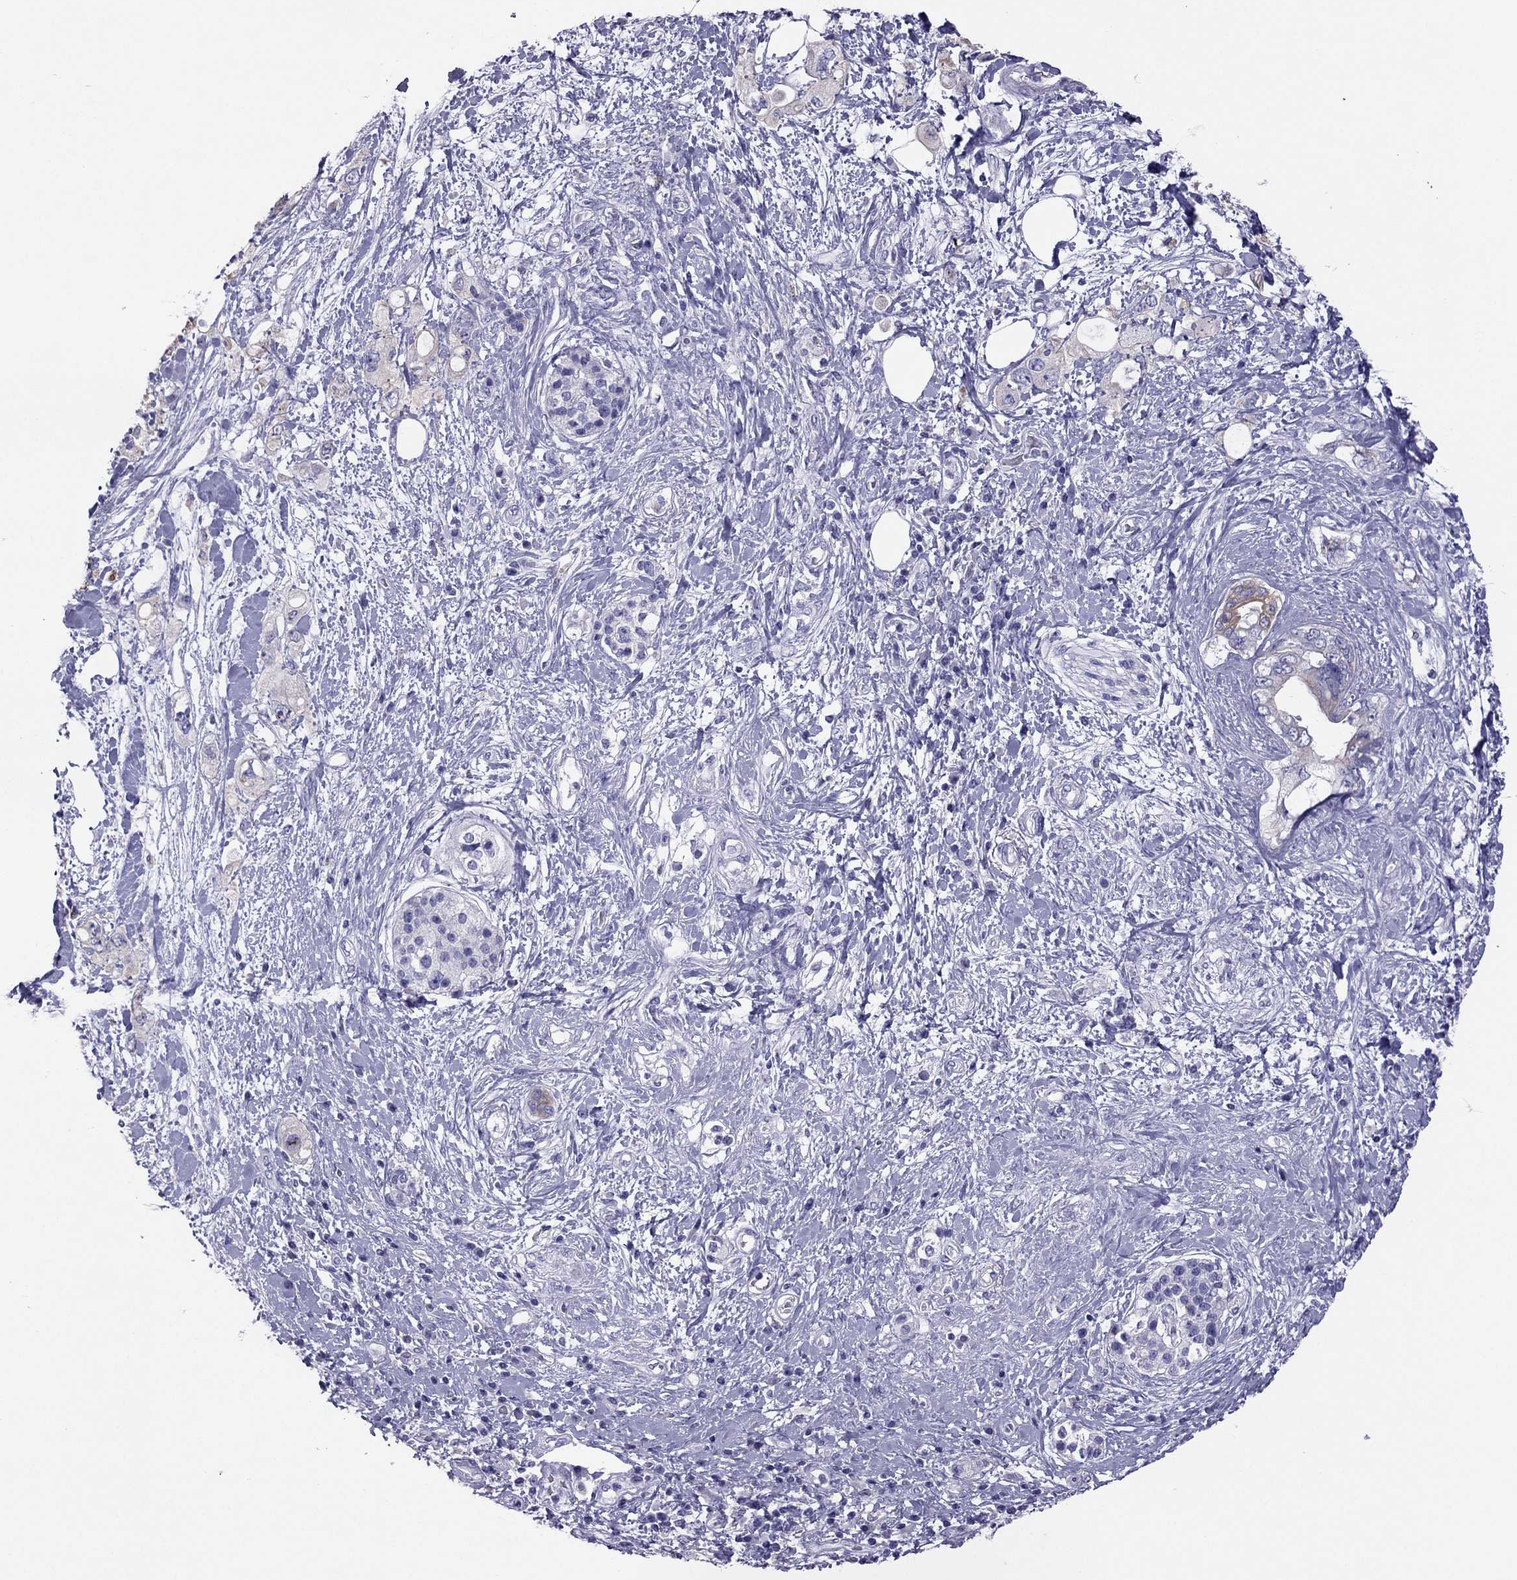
{"staining": {"intensity": "negative", "quantity": "none", "location": "none"}, "tissue": "pancreatic cancer", "cell_type": "Tumor cells", "image_type": "cancer", "snomed": [{"axis": "morphology", "description": "Adenocarcinoma, NOS"}, {"axis": "topography", "description": "Pancreas"}], "caption": "This is an immunohistochemistry histopathology image of pancreatic cancer. There is no positivity in tumor cells.", "gene": "MAEL", "patient": {"sex": "female", "age": 56}}